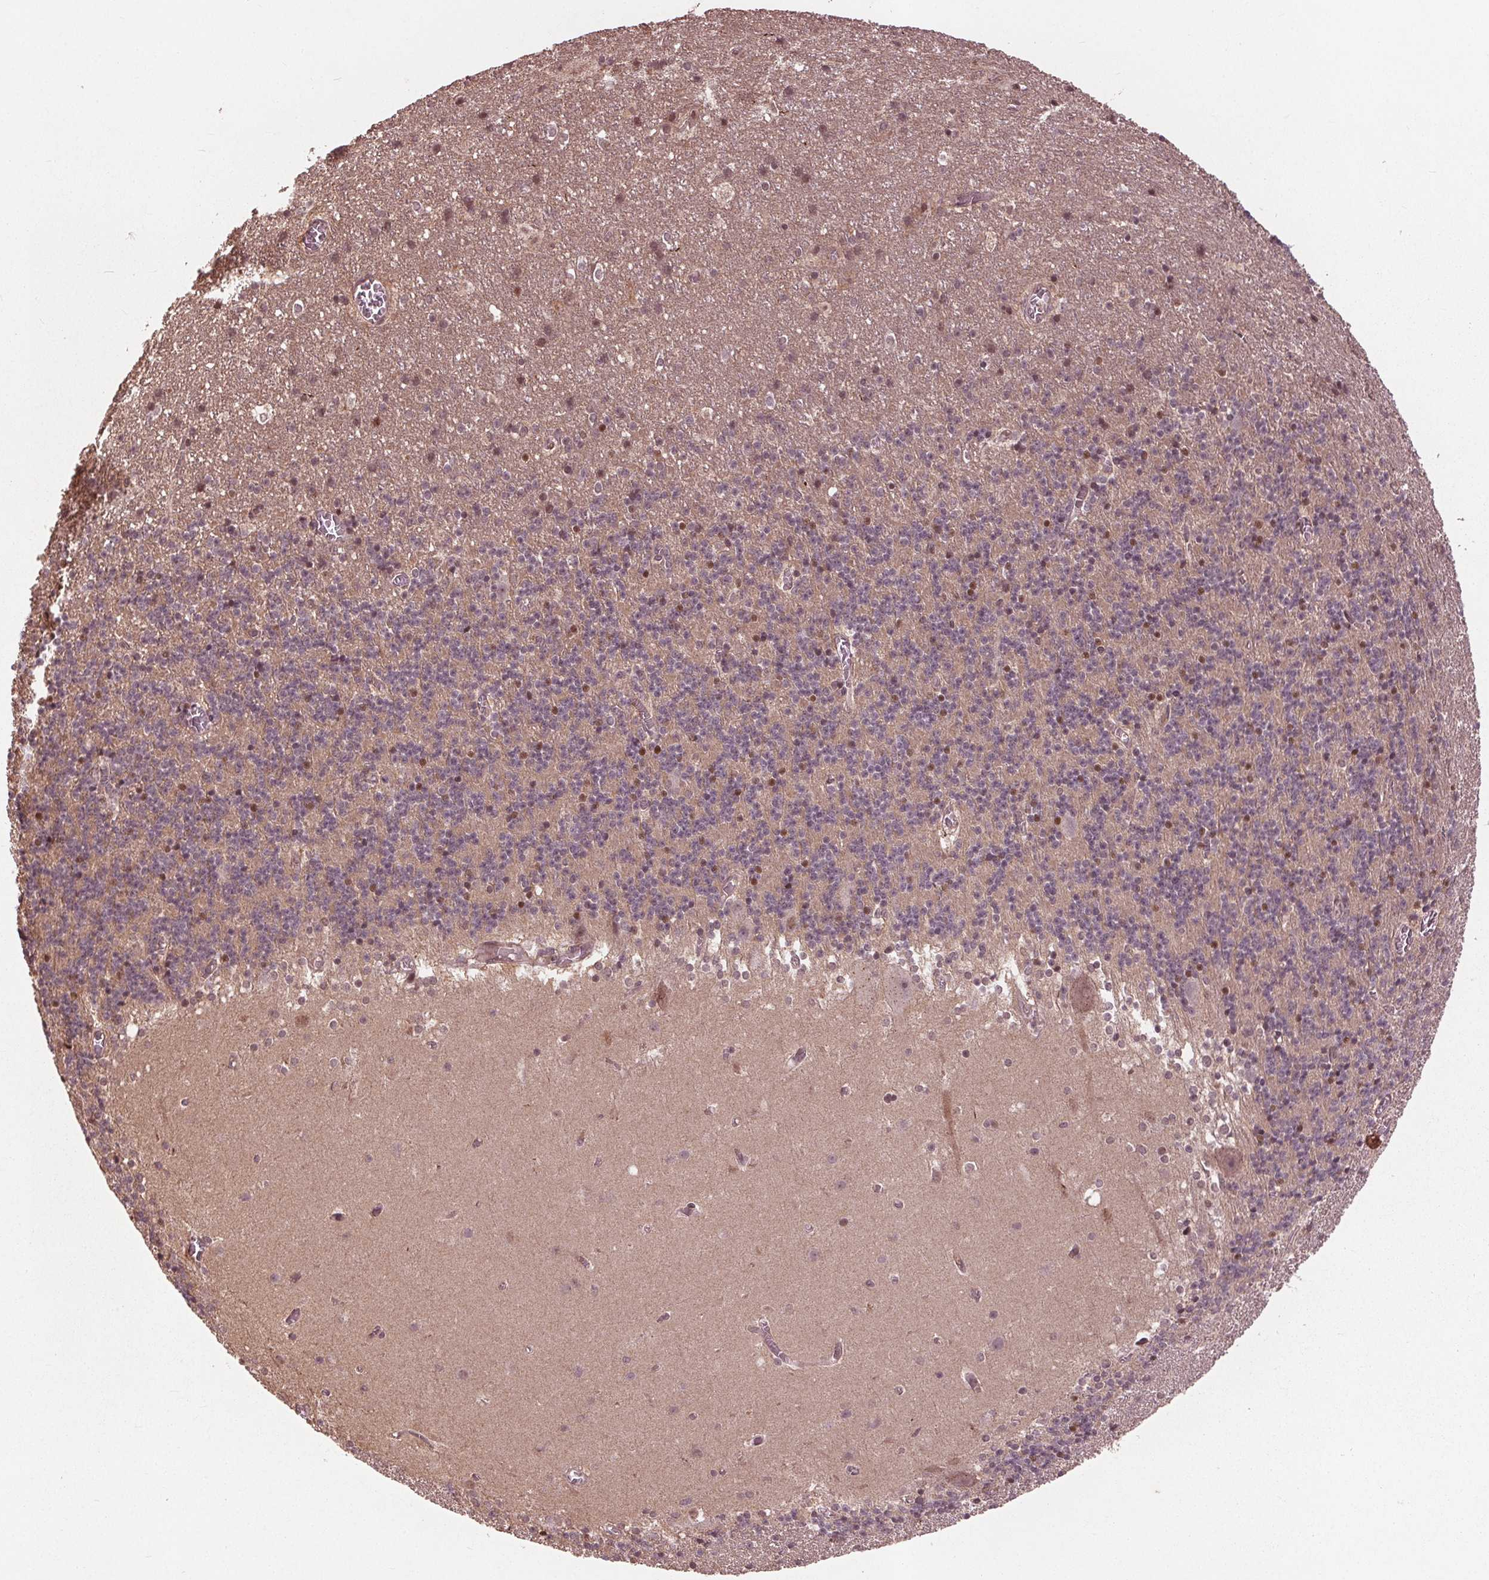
{"staining": {"intensity": "moderate", "quantity": "<25%", "location": "nuclear"}, "tissue": "cerebellum", "cell_type": "Cells in granular layer", "image_type": "normal", "snomed": [{"axis": "morphology", "description": "Normal tissue, NOS"}, {"axis": "topography", "description": "Cerebellum"}], "caption": "The histopathology image demonstrates a brown stain indicating the presence of a protein in the nuclear of cells in granular layer in cerebellum.", "gene": "BTBD1", "patient": {"sex": "male", "age": 70}}